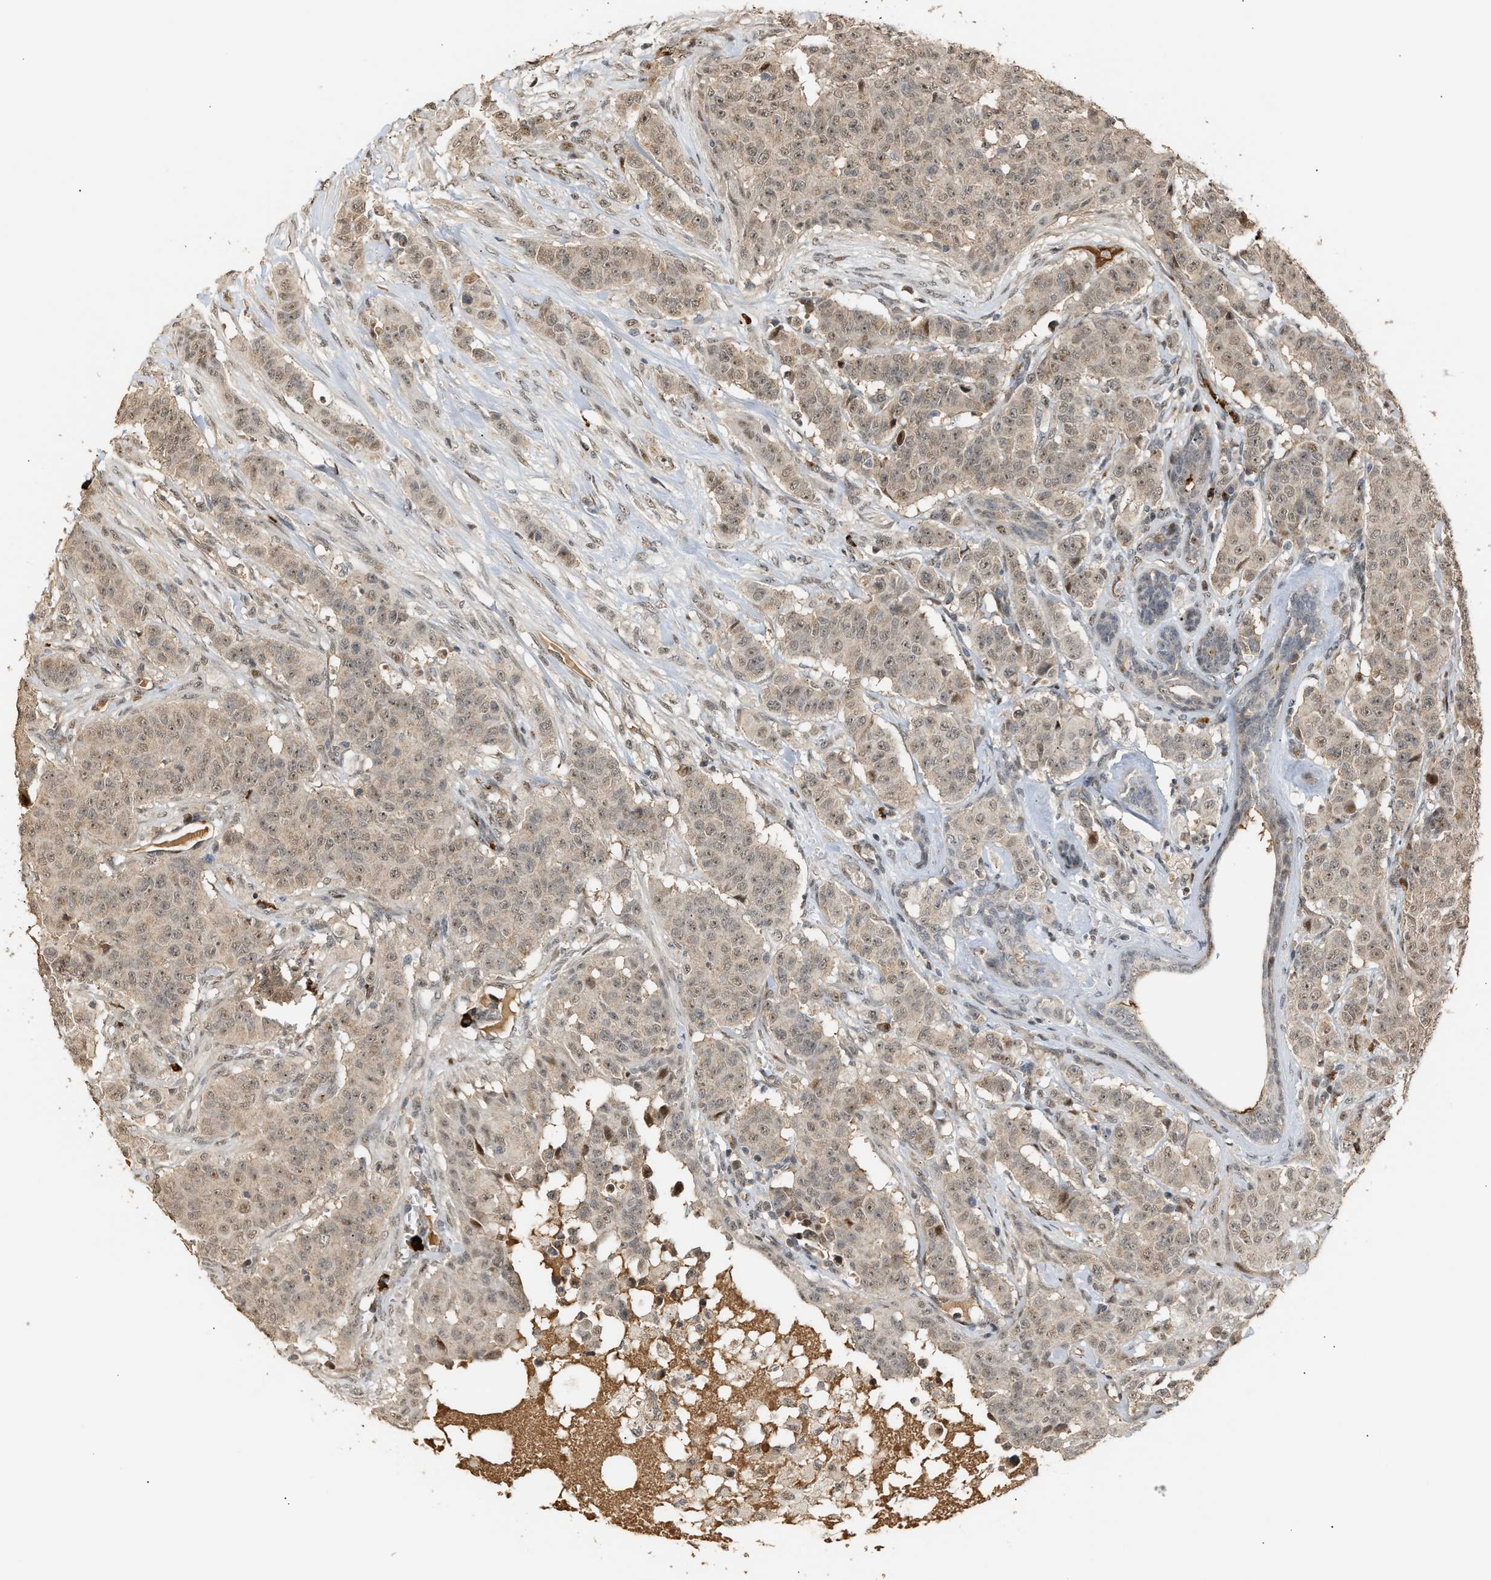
{"staining": {"intensity": "weak", "quantity": ">75%", "location": "cytoplasmic/membranous,nuclear"}, "tissue": "breast cancer", "cell_type": "Tumor cells", "image_type": "cancer", "snomed": [{"axis": "morphology", "description": "Normal tissue, NOS"}, {"axis": "morphology", "description": "Duct carcinoma"}, {"axis": "topography", "description": "Breast"}], "caption": "This is a micrograph of immunohistochemistry (IHC) staining of breast cancer (infiltrating ductal carcinoma), which shows weak expression in the cytoplasmic/membranous and nuclear of tumor cells.", "gene": "ZFAND5", "patient": {"sex": "female", "age": 40}}